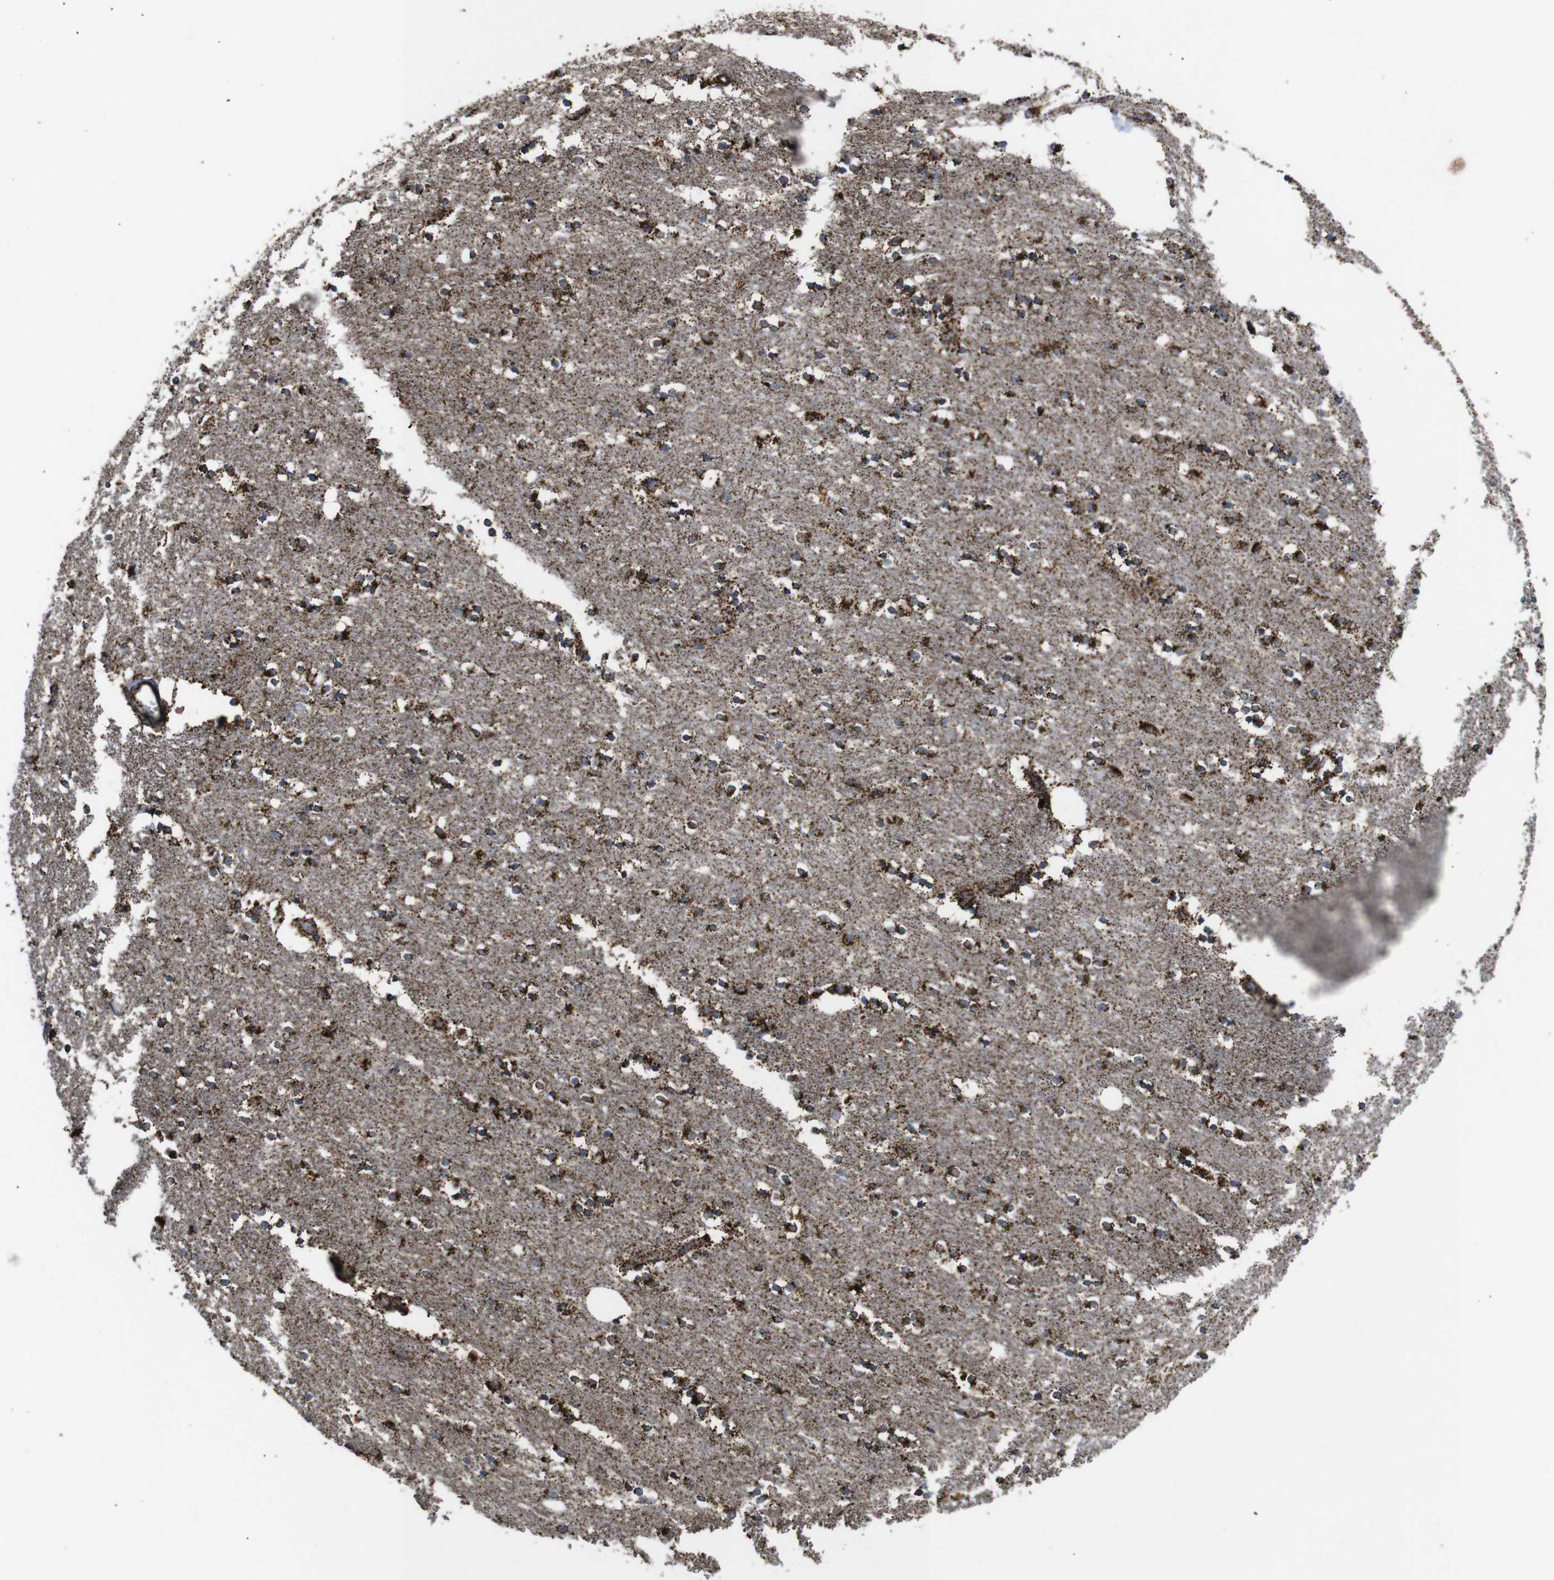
{"staining": {"intensity": "strong", "quantity": ">75%", "location": "cytoplasmic/membranous"}, "tissue": "caudate", "cell_type": "Glial cells", "image_type": "normal", "snomed": [{"axis": "morphology", "description": "Normal tissue, NOS"}, {"axis": "topography", "description": "Lateral ventricle wall"}], "caption": "Immunohistochemical staining of benign caudate displays >75% levels of strong cytoplasmic/membranous protein staining in approximately >75% of glial cells. Using DAB (3,3'-diaminobenzidine) (brown) and hematoxylin (blue) stains, captured at high magnification using brightfield microscopy.", "gene": "ATP5F1A", "patient": {"sex": "female", "age": 54}}